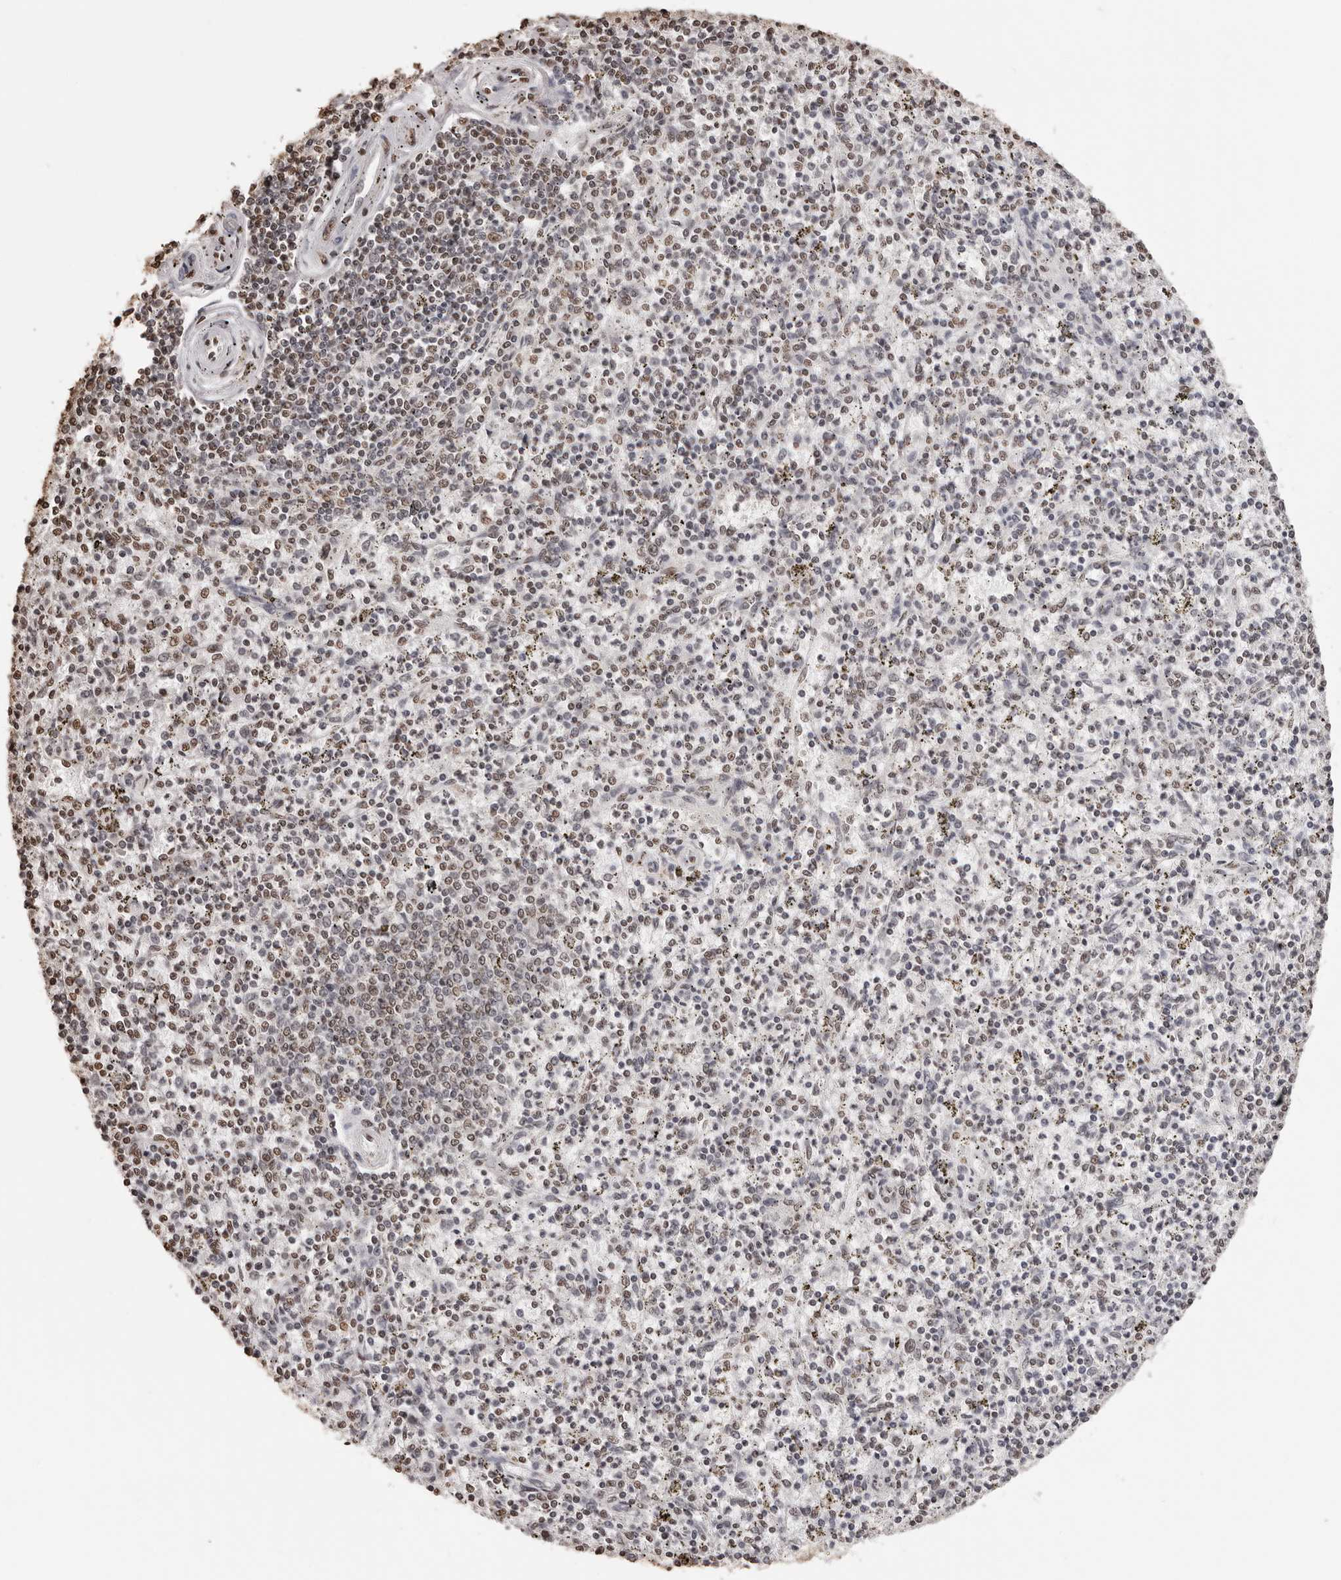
{"staining": {"intensity": "weak", "quantity": "25%-75%", "location": "nuclear"}, "tissue": "spleen", "cell_type": "Cells in red pulp", "image_type": "normal", "snomed": [{"axis": "morphology", "description": "Normal tissue, NOS"}, {"axis": "topography", "description": "Spleen"}], "caption": "This is an image of IHC staining of benign spleen, which shows weak expression in the nuclear of cells in red pulp.", "gene": "OLIG3", "patient": {"sex": "male", "age": 72}}